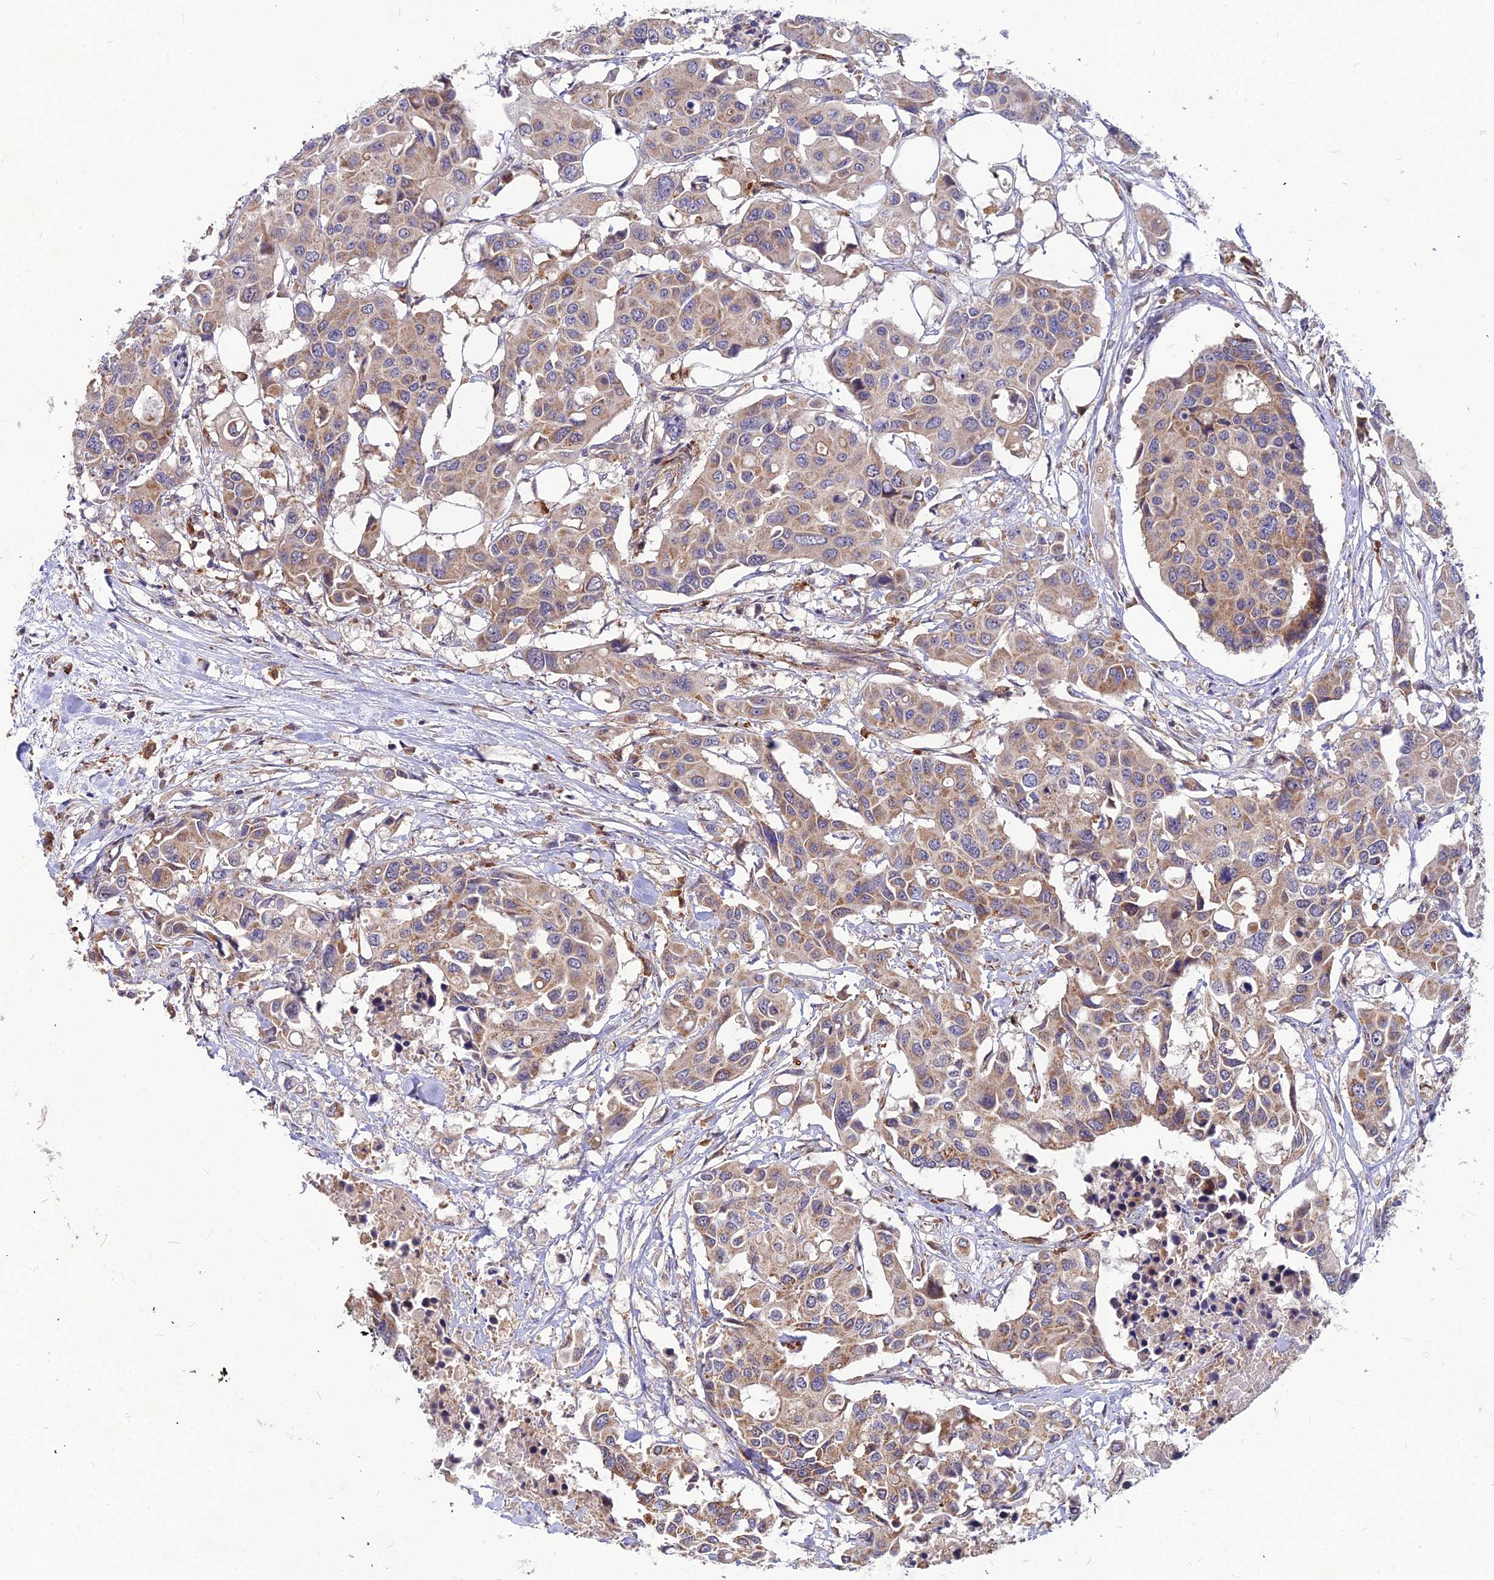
{"staining": {"intensity": "weak", "quantity": ">75%", "location": "cytoplasmic/membranous"}, "tissue": "colorectal cancer", "cell_type": "Tumor cells", "image_type": "cancer", "snomed": [{"axis": "morphology", "description": "Adenocarcinoma, NOS"}, {"axis": "topography", "description": "Colon"}], "caption": "Weak cytoplasmic/membranous positivity is appreciated in about >75% of tumor cells in colorectal cancer. (DAB IHC with brightfield microscopy, high magnification).", "gene": "LEKR1", "patient": {"sex": "male", "age": 77}}